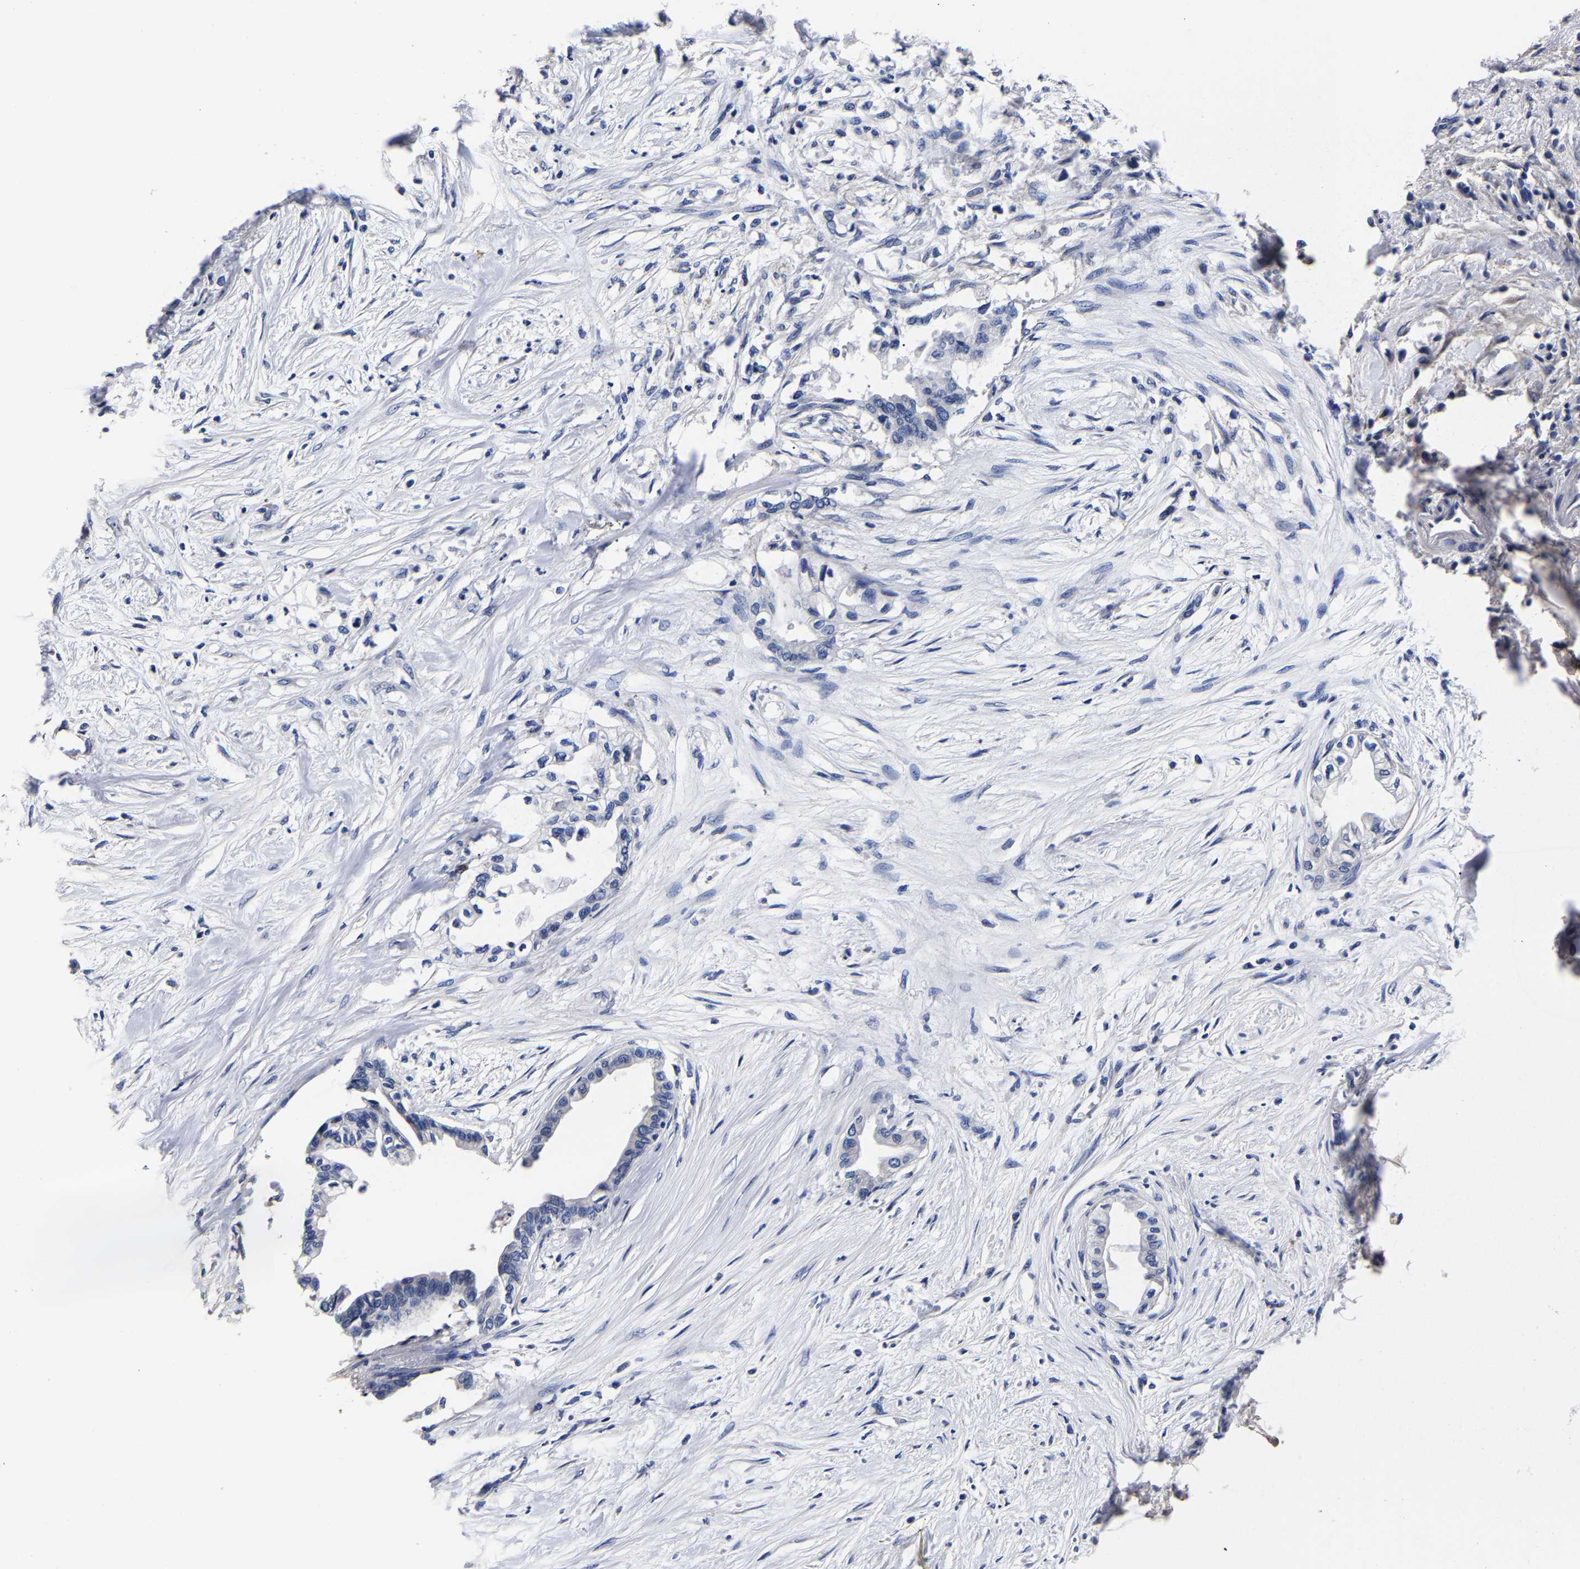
{"staining": {"intensity": "negative", "quantity": "none", "location": "none"}, "tissue": "pancreatic cancer", "cell_type": "Tumor cells", "image_type": "cancer", "snomed": [{"axis": "morphology", "description": "Normal tissue, NOS"}, {"axis": "morphology", "description": "Adenocarcinoma, NOS"}, {"axis": "topography", "description": "Pancreas"}, {"axis": "topography", "description": "Duodenum"}], "caption": "This is an immunohistochemistry (IHC) micrograph of human adenocarcinoma (pancreatic). There is no positivity in tumor cells.", "gene": "AKAP4", "patient": {"sex": "female", "age": 60}}